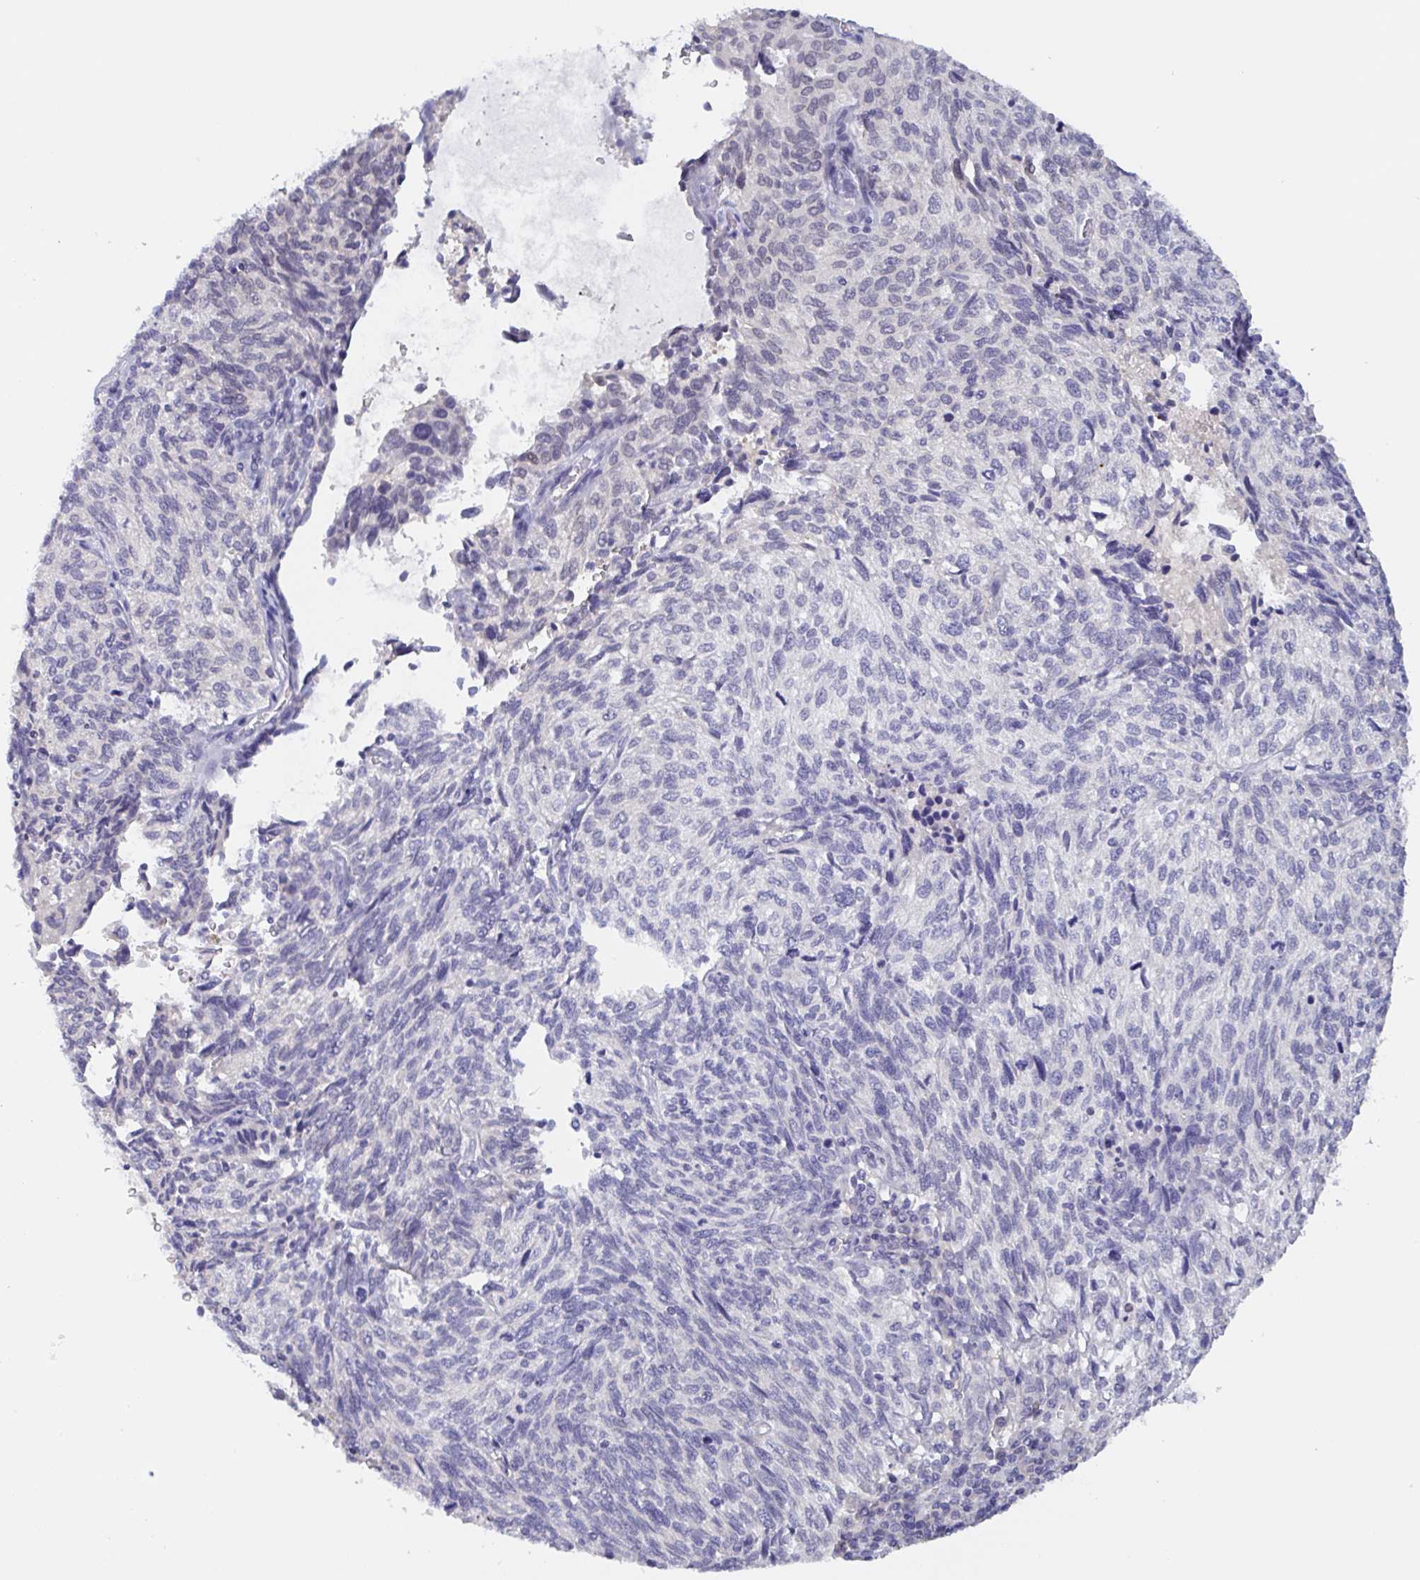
{"staining": {"intensity": "negative", "quantity": "none", "location": "none"}, "tissue": "cervical cancer", "cell_type": "Tumor cells", "image_type": "cancer", "snomed": [{"axis": "morphology", "description": "Squamous cell carcinoma, NOS"}, {"axis": "topography", "description": "Cervix"}], "caption": "Tumor cells show no significant staining in cervical cancer.", "gene": "SERPINB13", "patient": {"sex": "female", "age": 45}}